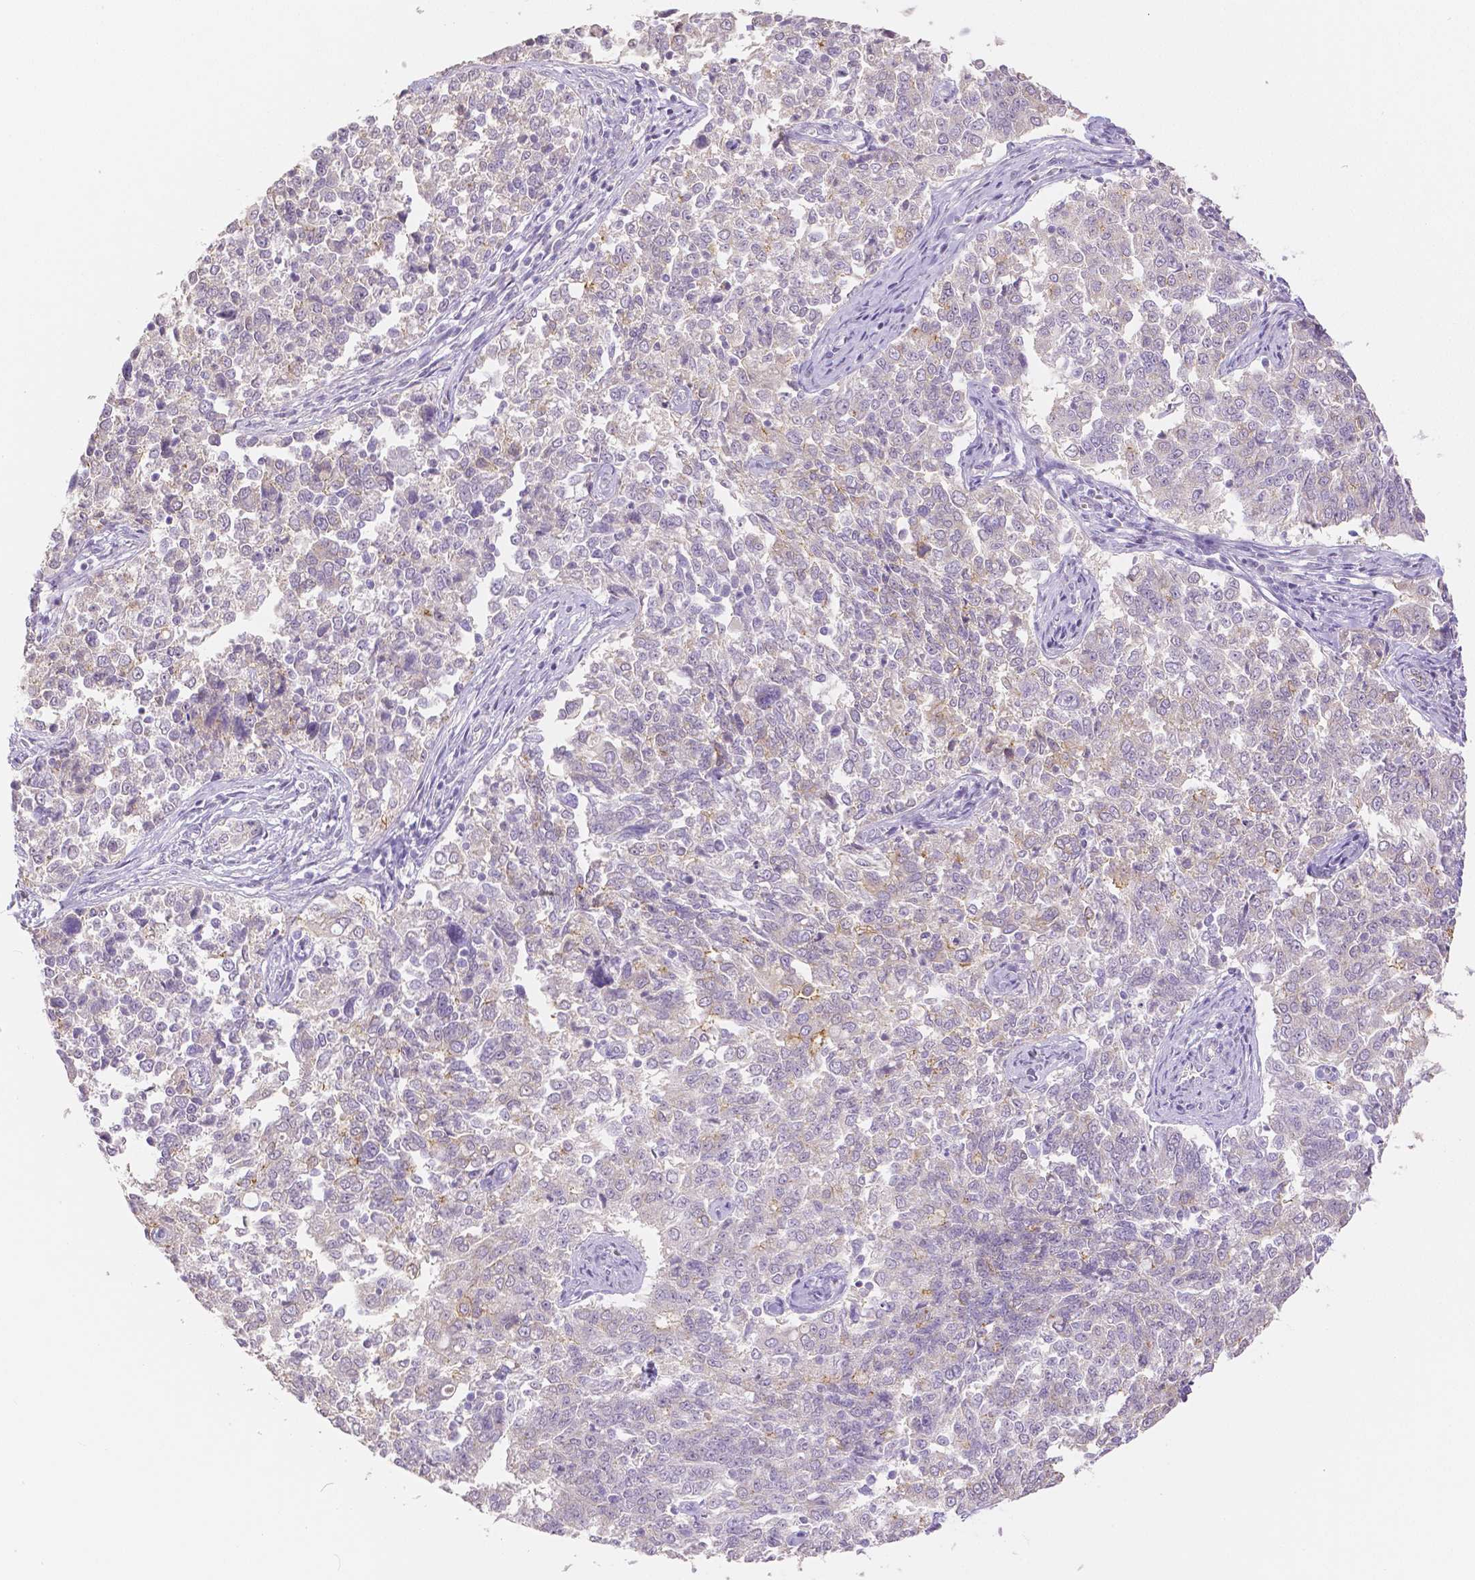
{"staining": {"intensity": "moderate", "quantity": "<25%", "location": "cytoplasmic/membranous"}, "tissue": "endometrial cancer", "cell_type": "Tumor cells", "image_type": "cancer", "snomed": [{"axis": "morphology", "description": "Adenocarcinoma, NOS"}, {"axis": "topography", "description": "Endometrium"}], "caption": "An image of human endometrial cancer (adenocarcinoma) stained for a protein exhibits moderate cytoplasmic/membranous brown staining in tumor cells. (IHC, brightfield microscopy, high magnification).", "gene": "OCLN", "patient": {"sex": "female", "age": 43}}